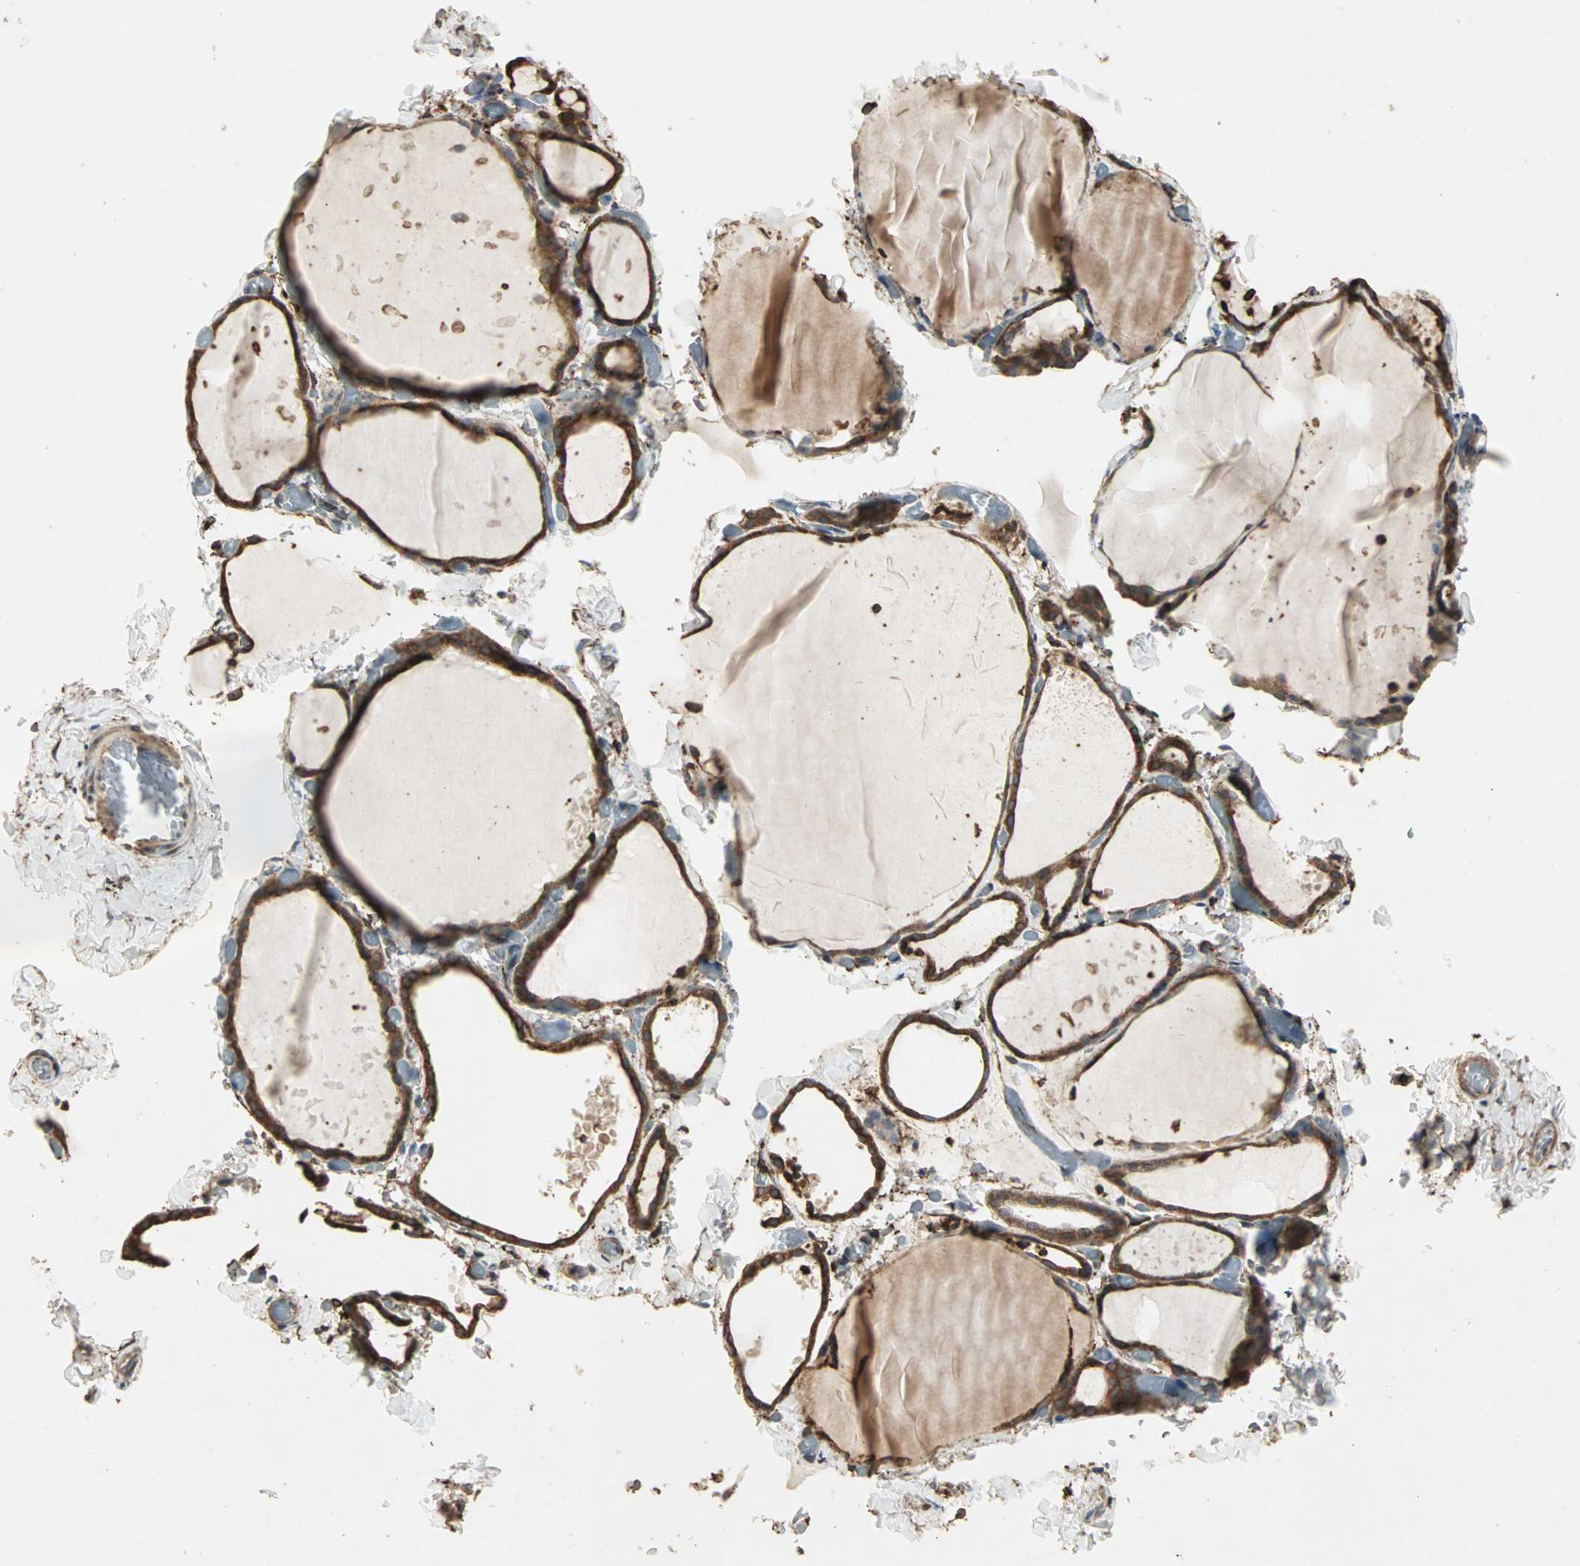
{"staining": {"intensity": "moderate", "quantity": ">75%", "location": "cytoplasmic/membranous"}, "tissue": "thyroid gland", "cell_type": "Glandular cells", "image_type": "normal", "snomed": [{"axis": "morphology", "description": "Normal tissue, NOS"}, {"axis": "topography", "description": "Thyroid gland"}], "caption": "Immunohistochemistry photomicrograph of unremarkable thyroid gland stained for a protein (brown), which displays medium levels of moderate cytoplasmic/membranous positivity in about >75% of glandular cells.", "gene": "TRPV4", "patient": {"sex": "female", "age": 22}}